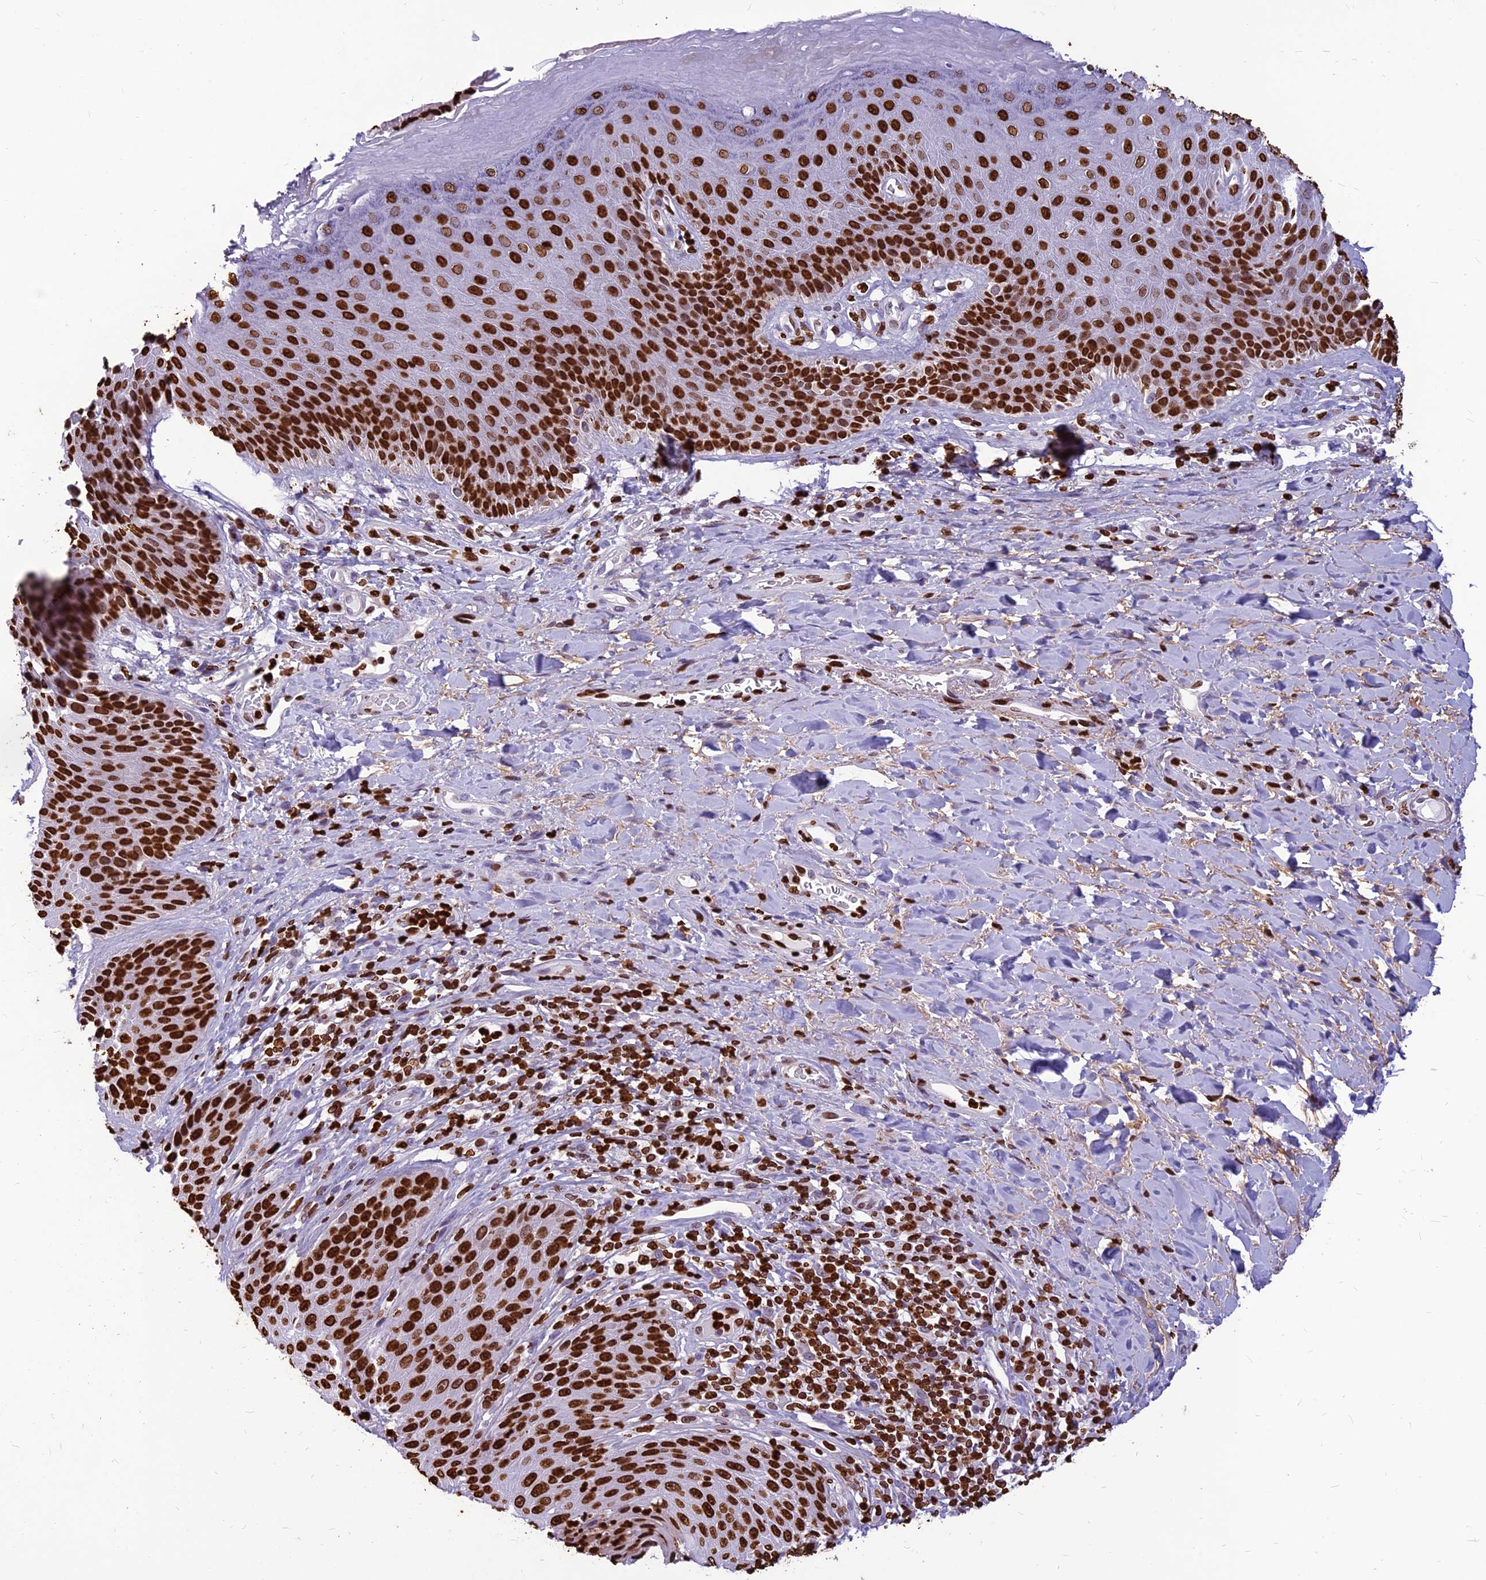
{"staining": {"intensity": "strong", "quantity": ">75%", "location": "nuclear"}, "tissue": "skin", "cell_type": "Epidermal cells", "image_type": "normal", "snomed": [{"axis": "morphology", "description": "Normal tissue, NOS"}, {"axis": "topography", "description": "Anal"}], "caption": "The histopathology image reveals immunohistochemical staining of benign skin. There is strong nuclear positivity is appreciated in approximately >75% of epidermal cells.", "gene": "AKAP17A", "patient": {"sex": "female", "age": 89}}